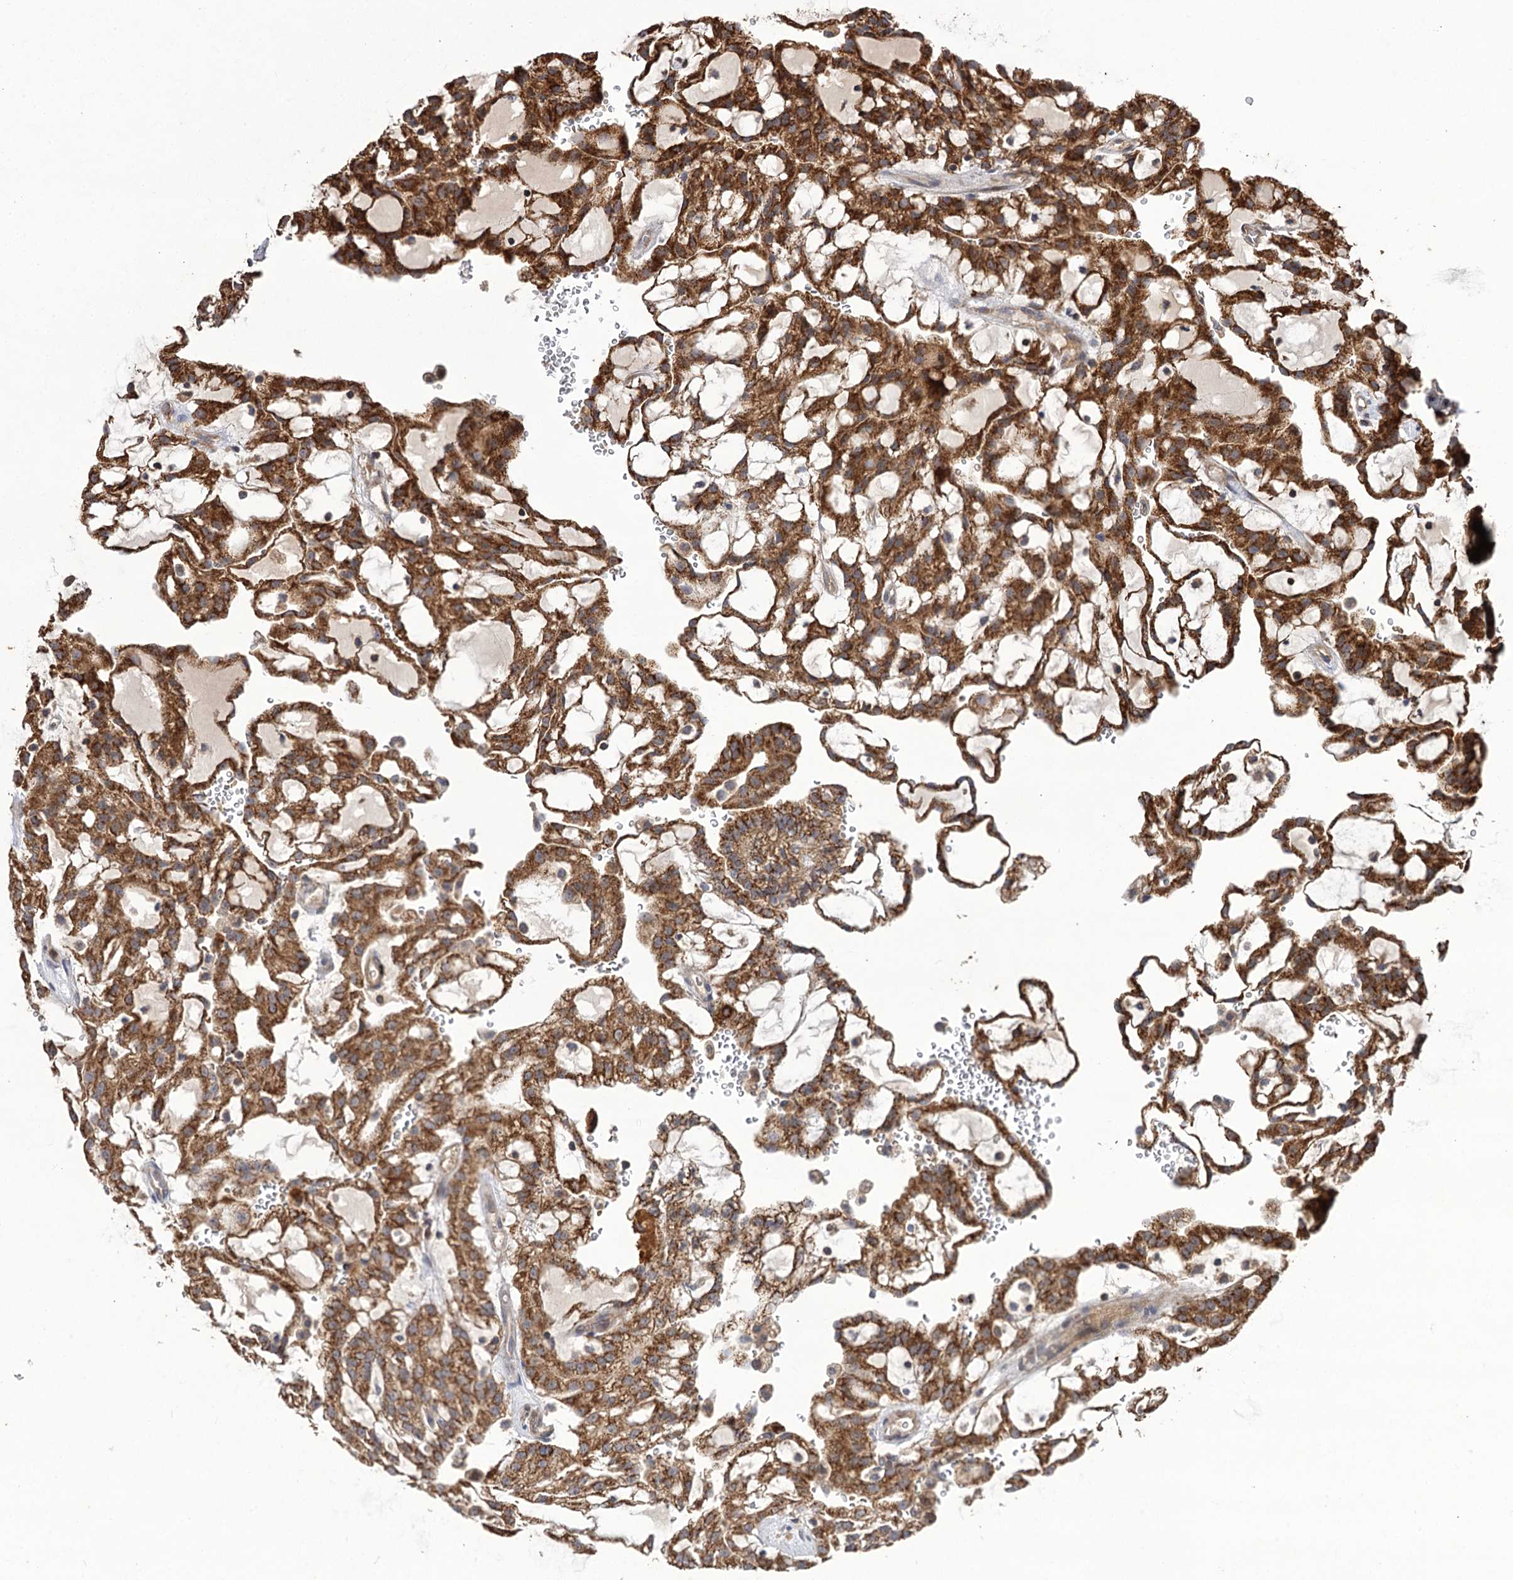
{"staining": {"intensity": "strong", "quantity": ">75%", "location": "cytoplasmic/membranous"}, "tissue": "renal cancer", "cell_type": "Tumor cells", "image_type": "cancer", "snomed": [{"axis": "morphology", "description": "Adenocarcinoma, NOS"}, {"axis": "topography", "description": "Kidney"}], "caption": "IHC histopathology image of renal adenocarcinoma stained for a protein (brown), which displays high levels of strong cytoplasmic/membranous positivity in about >75% of tumor cells.", "gene": "FBXW8", "patient": {"sex": "male", "age": 63}}